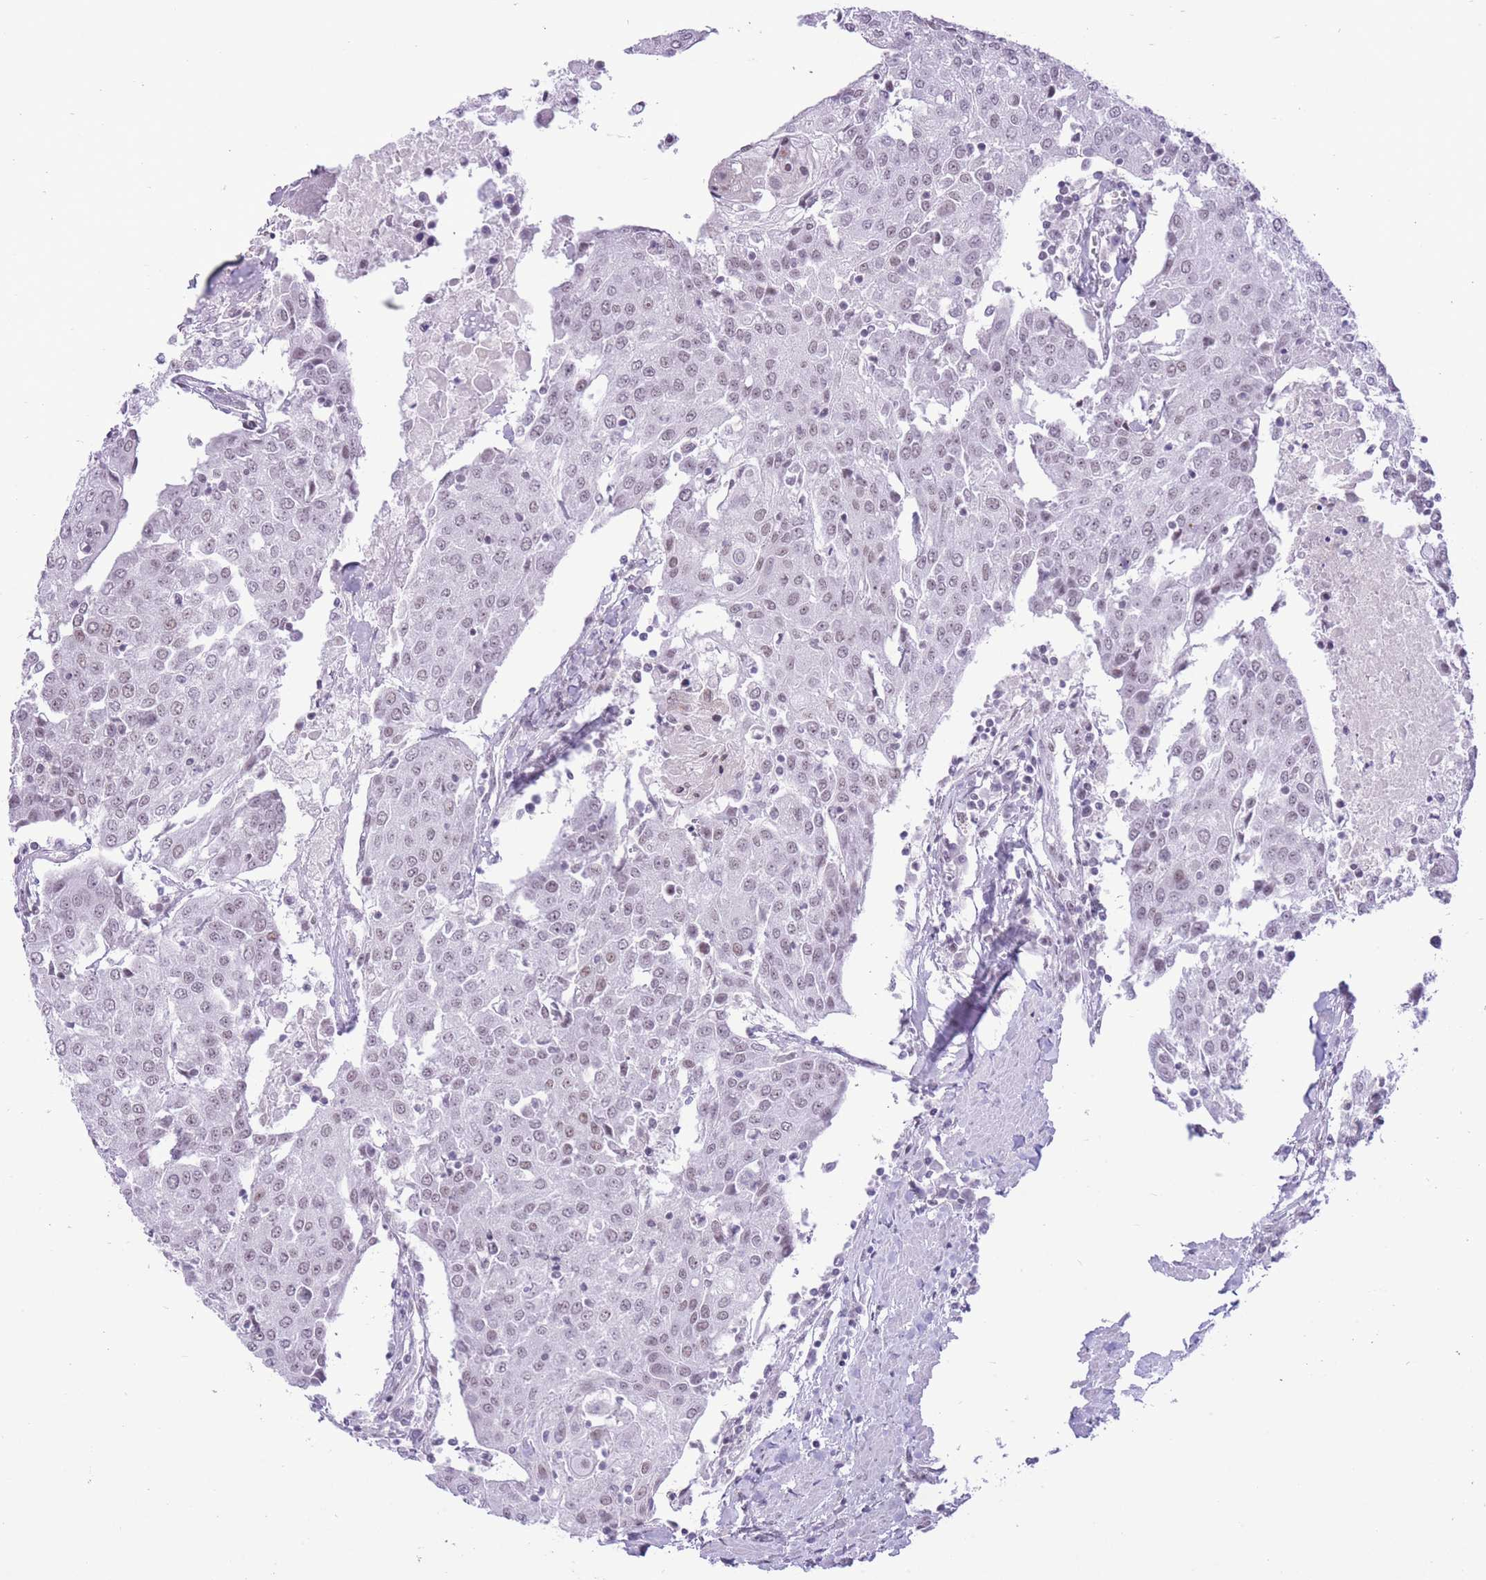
{"staining": {"intensity": "weak", "quantity": "25%-75%", "location": "nuclear"}, "tissue": "urothelial cancer", "cell_type": "Tumor cells", "image_type": "cancer", "snomed": [{"axis": "morphology", "description": "Urothelial carcinoma, High grade"}, {"axis": "topography", "description": "Urinary bladder"}], "caption": "Protein expression analysis of urothelial cancer exhibits weak nuclear positivity in about 25%-75% of tumor cells.", "gene": "ZBED5", "patient": {"sex": "female", "age": 85}}